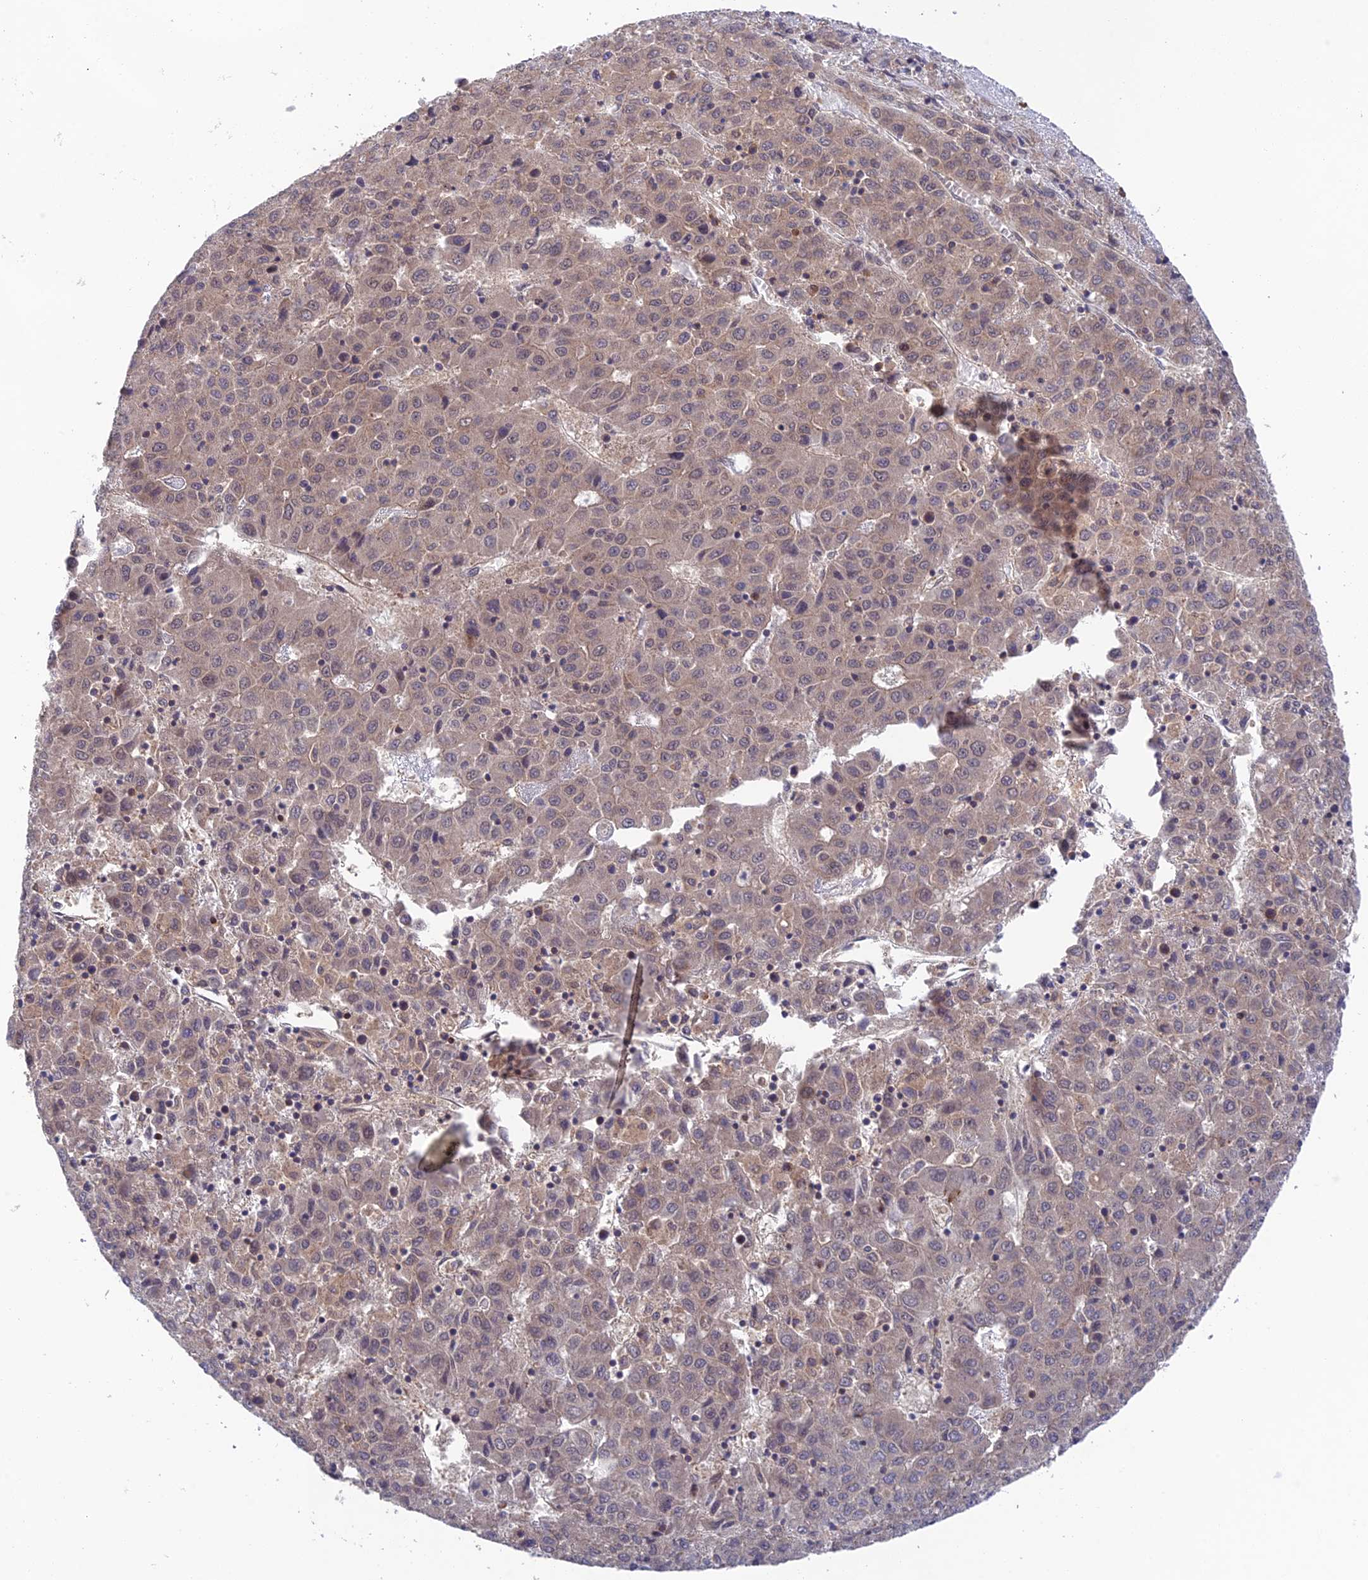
{"staining": {"intensity": "weak", "quantity": "<25%", "location": "nuclear"}, "tissue": "liver cancer", "cell_type": "Tumor cells", "image_type": "cancer", "snomed": [{"axis": "morphology", "description": "Carcinoma, Hepatocellular, NOS"}, {"axis": "topography", "description": "Liver"}], "caption": "Immunohistochemistry of human liver cancer displays no positivity in tumor cells.", "gene": "UROS", "patient": {"sex": "female", "age": 53}}